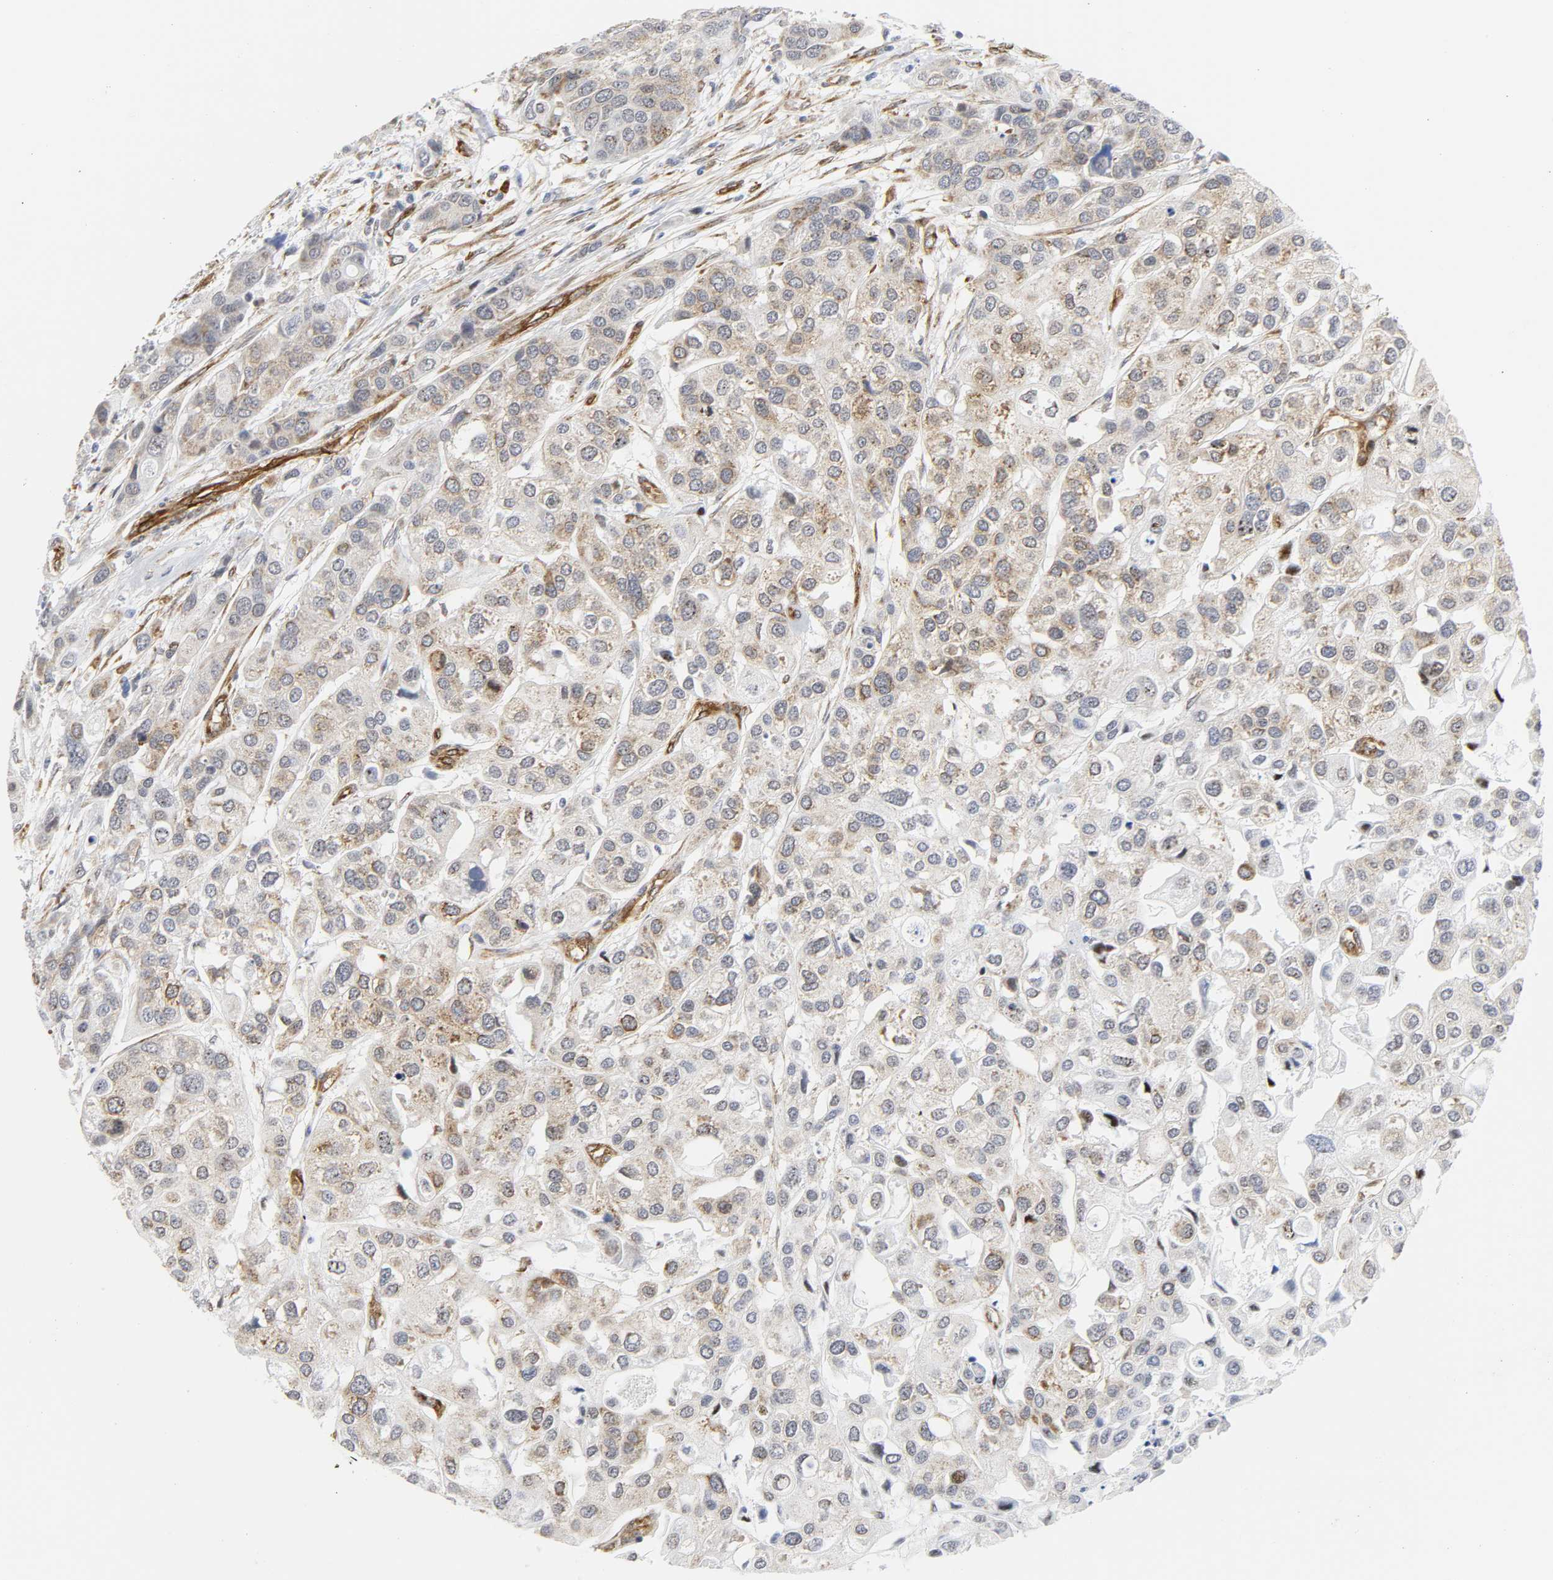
{"staining": {"intensity": "weak", "quantity": "<25%", "location": "cytoplasmic/membranous"}, "tissue": "urothelial cancer", "cell_type": "Tumor cells", "image_type": "cancer", "snomed": [{"axis": "morphology", "description": "Urothelial carcinoma, High grade"}, {"axis": "topography", "description": "Urinary bladder"}], "caption": "Immunohistochemistry photomicrograph of urothelial cancer stained for a protein (brown), which exhibits no staining in tumor cells.", "gene": "DOCK1", "patient": {"sex": "female", "age": 64}}